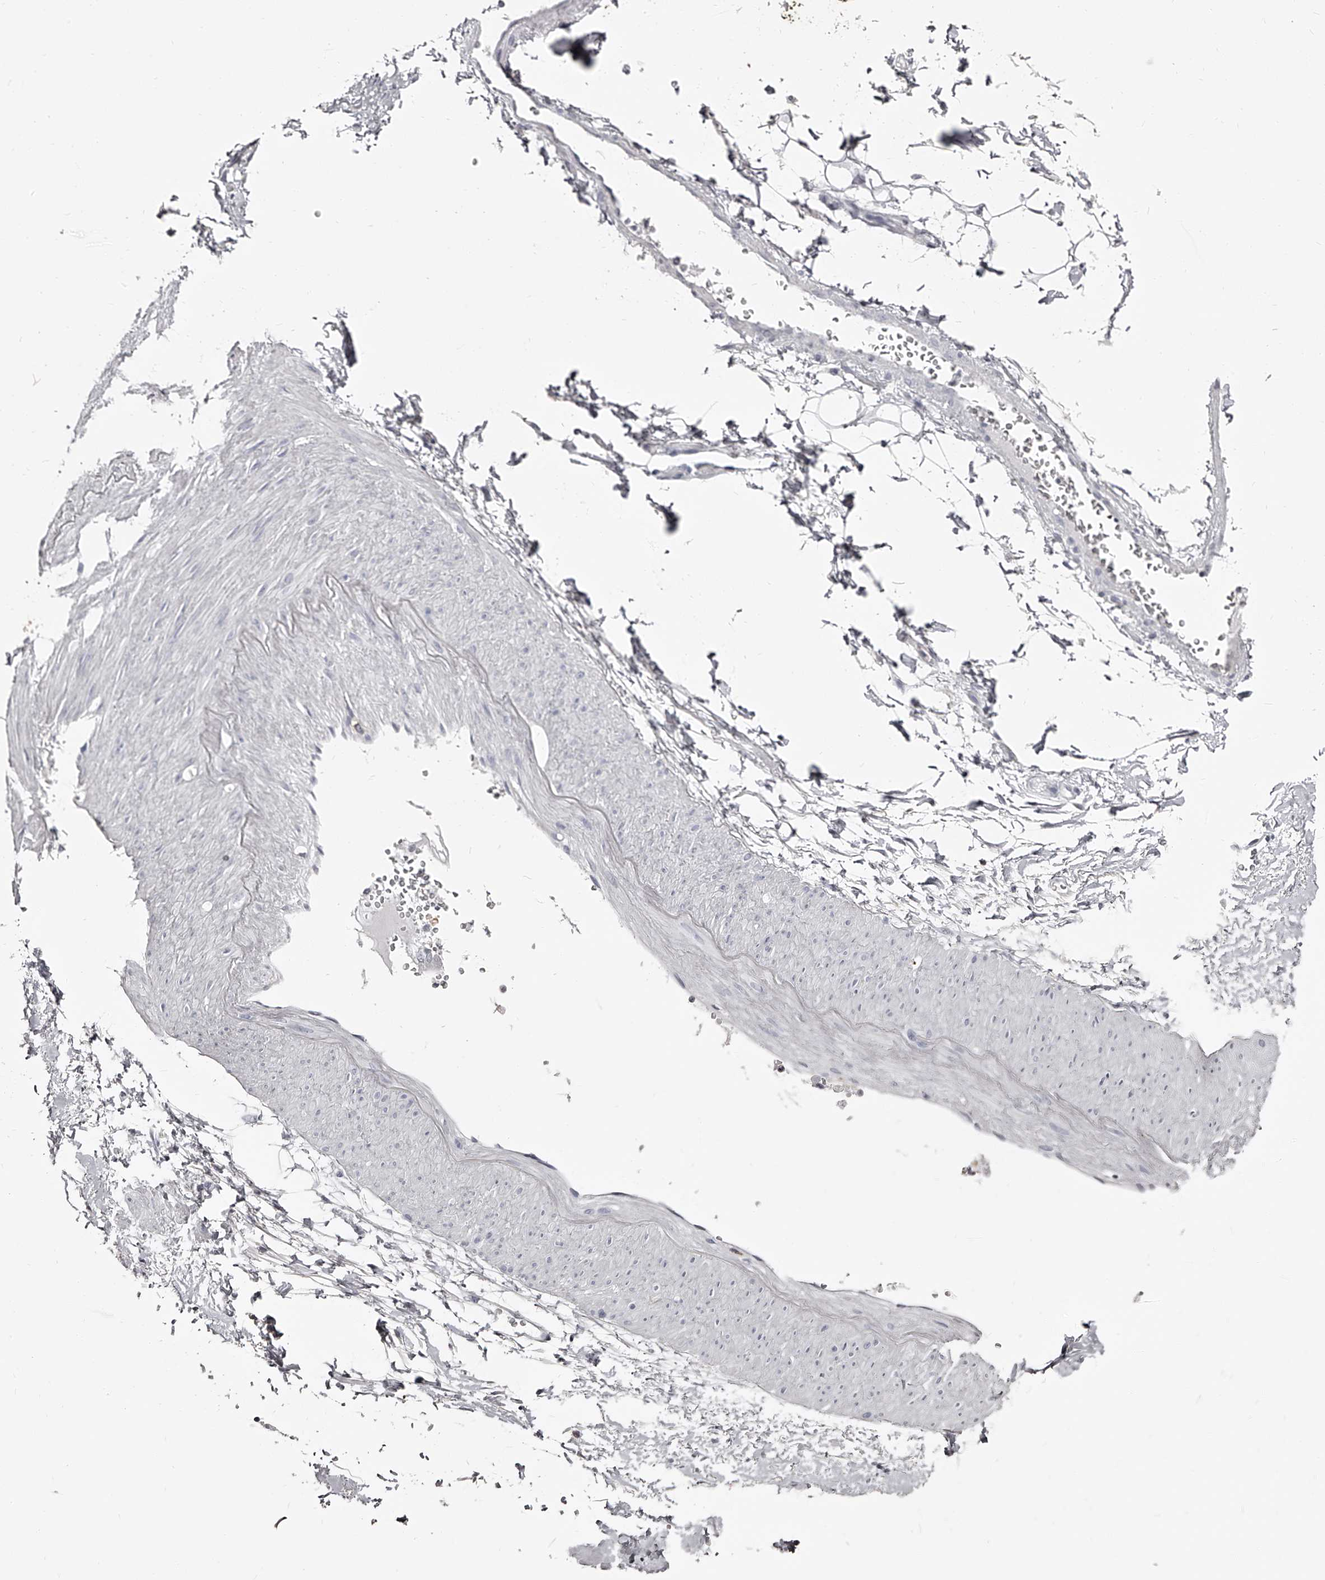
{"staining": {"intensity": "negative", "quantity": "none", "location": "none"}, "tissue": "adipose tissue", "cell_type": "Adipocytes", "image_type": "normal", "snomed": [{"axis": "morphology", "description": "Normal tissue, NOS"}, {"axis": "morphology", "description": "Adenocarcinoma, NOS"}, {"axis": "topography", "description": "Pancreas"}, {"axis": "topography", "description": "Peripheral nerve tissue"}], "caption": "Immunohistochemical staining of benign human adipose tissue reveals no significant expression in adipocytes. Brightfield microscopy of immunohistochemistry stained with DAB (brown) and hematoxylin (blue), captured at high magnification.", "gene": "PACSIN1", "patient": {"sex": "male", "age": 59}}